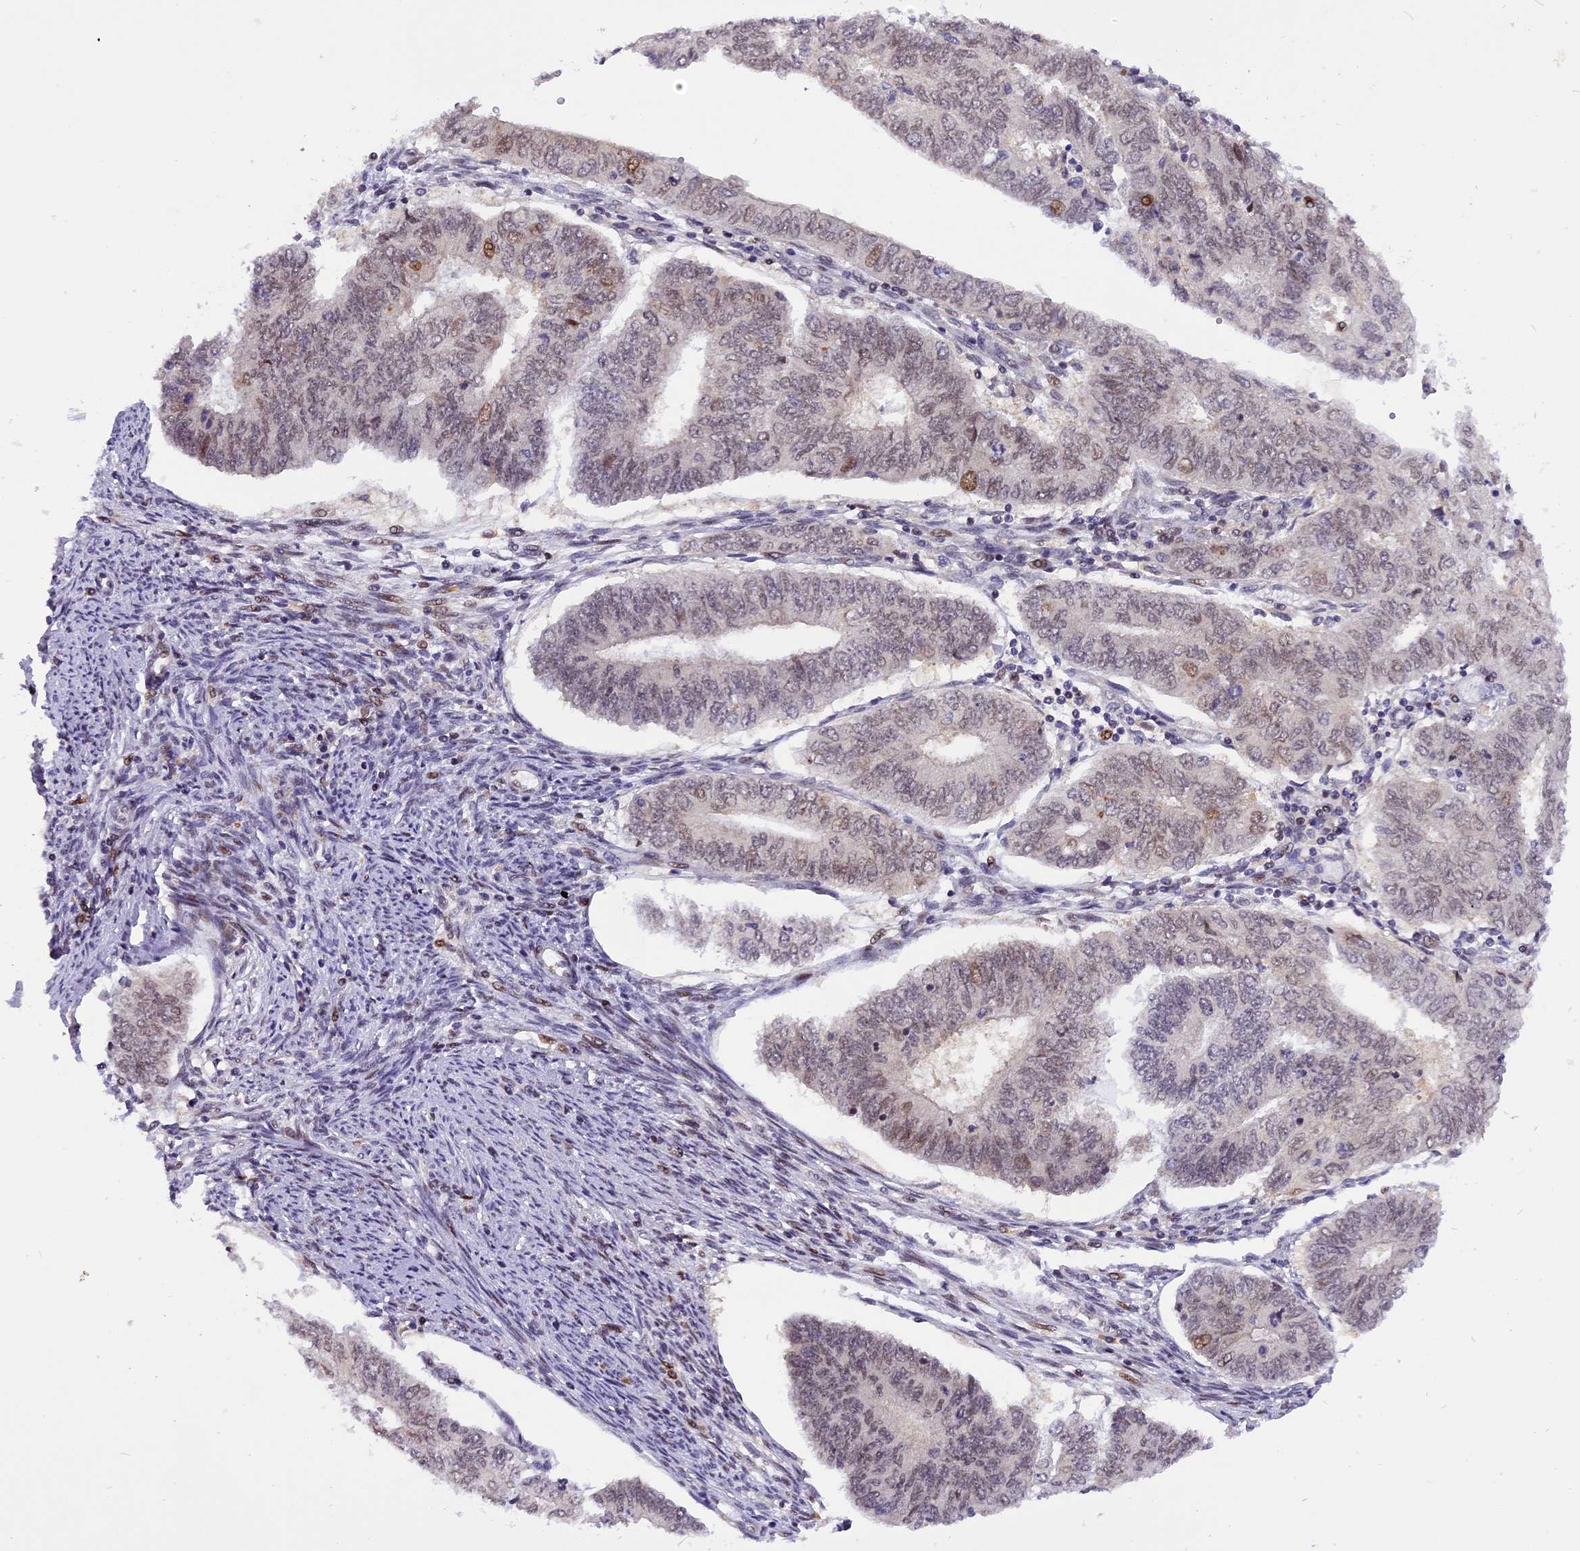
{"staining": {"intensity": "moderate", "quantity": "<25%", "location": "nuclear"}, "tissue": "endometrial cancer", "cell_type": "Tumor cells", "image_type": "cancer", "snomed": [{"axis": "morphology", "description": "Adenocarcinoma, NOS"}, {"axis": "topography", "description": "Endometrium"}], "caption": "Human endometrial cancer (adenocarcinoma) stained for a protein (brown) exhibits moderate nuclear positive expression in about <25% of tumor cells.", "gene": "RABGGTA", "patient": {"sex": "female", "age": 68}}